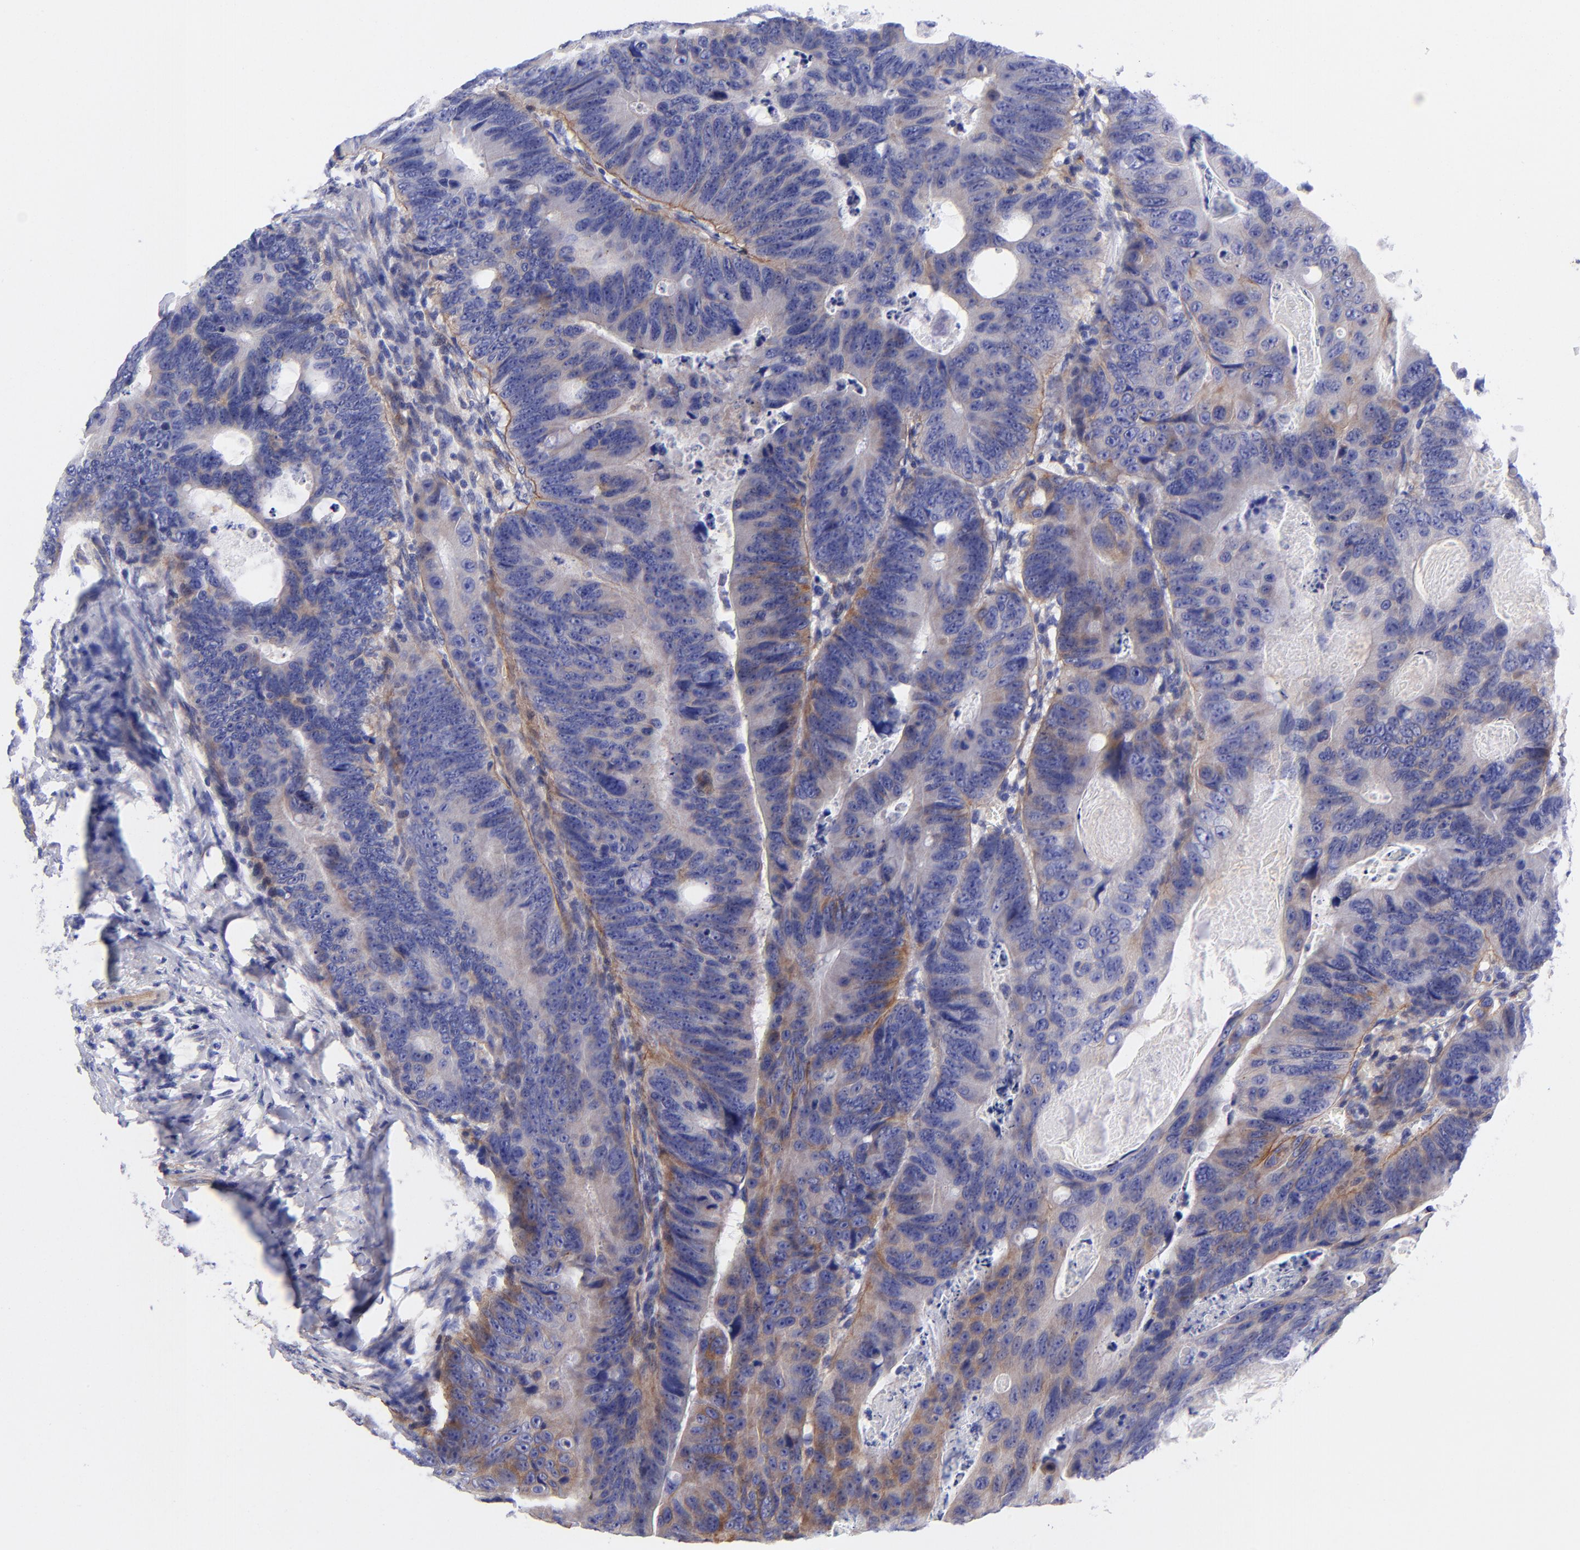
{"staining": {"intensity": "moderate", "quantity": "25%-75%", "location": "cytoplasmic/membranous"}, "tissue": "colorectal cancer", "cell_type": "Tumor cells", "image_type": "cancer", "snomed": [{"axis": "morphology", "description": "Adenocarcinoma, NOS"}, {"axis": "topography", "description": "Colon"}], "caption": "Tumor cells reveal moderate cytoplasmic/membranous expression in about 25%-75% of cells in adenocarcinoma (colorectal).", "gene": "PPFIBP1", "patient": {"sex": "female", "age": 55}}